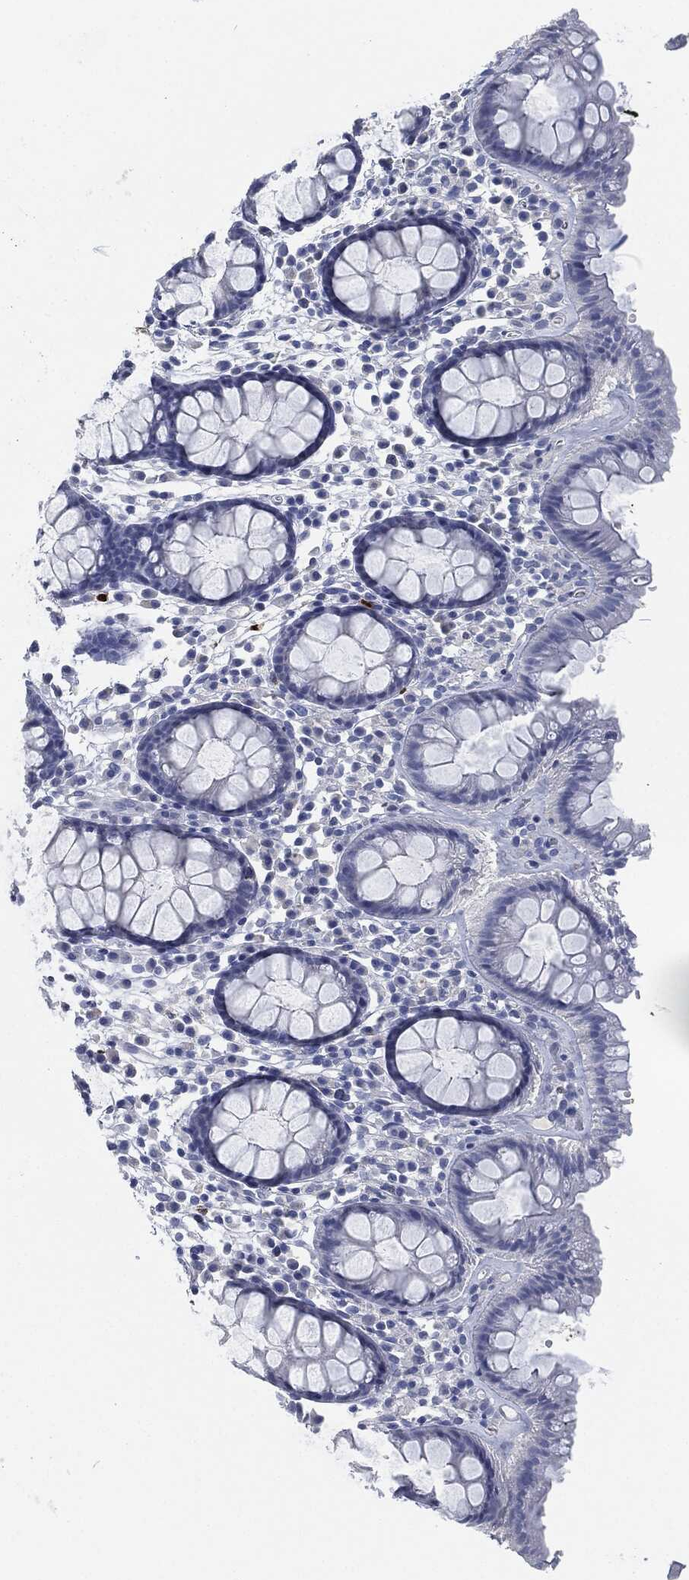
{"staining": {"intensity": "negative", "quantity": "none", "location": "none"}, "tissue": "colon", "cell_type": "Endothelial cells", "image_type": "normal", "snomed": [{"axis": "morphology", "description": "Normal tissue, NOS"}, {"axis": "topography", "description": "Colon"}], "caption": "DAB immunohistochemical staining of benign human colon demonstrates no significant staining in endothelial cells. (DAB (3,3'-diaminobenzidine) IHC with hematoxylin counter stain).", "gene": "MPO", "patient": {"sex": "male", "age": 76}}